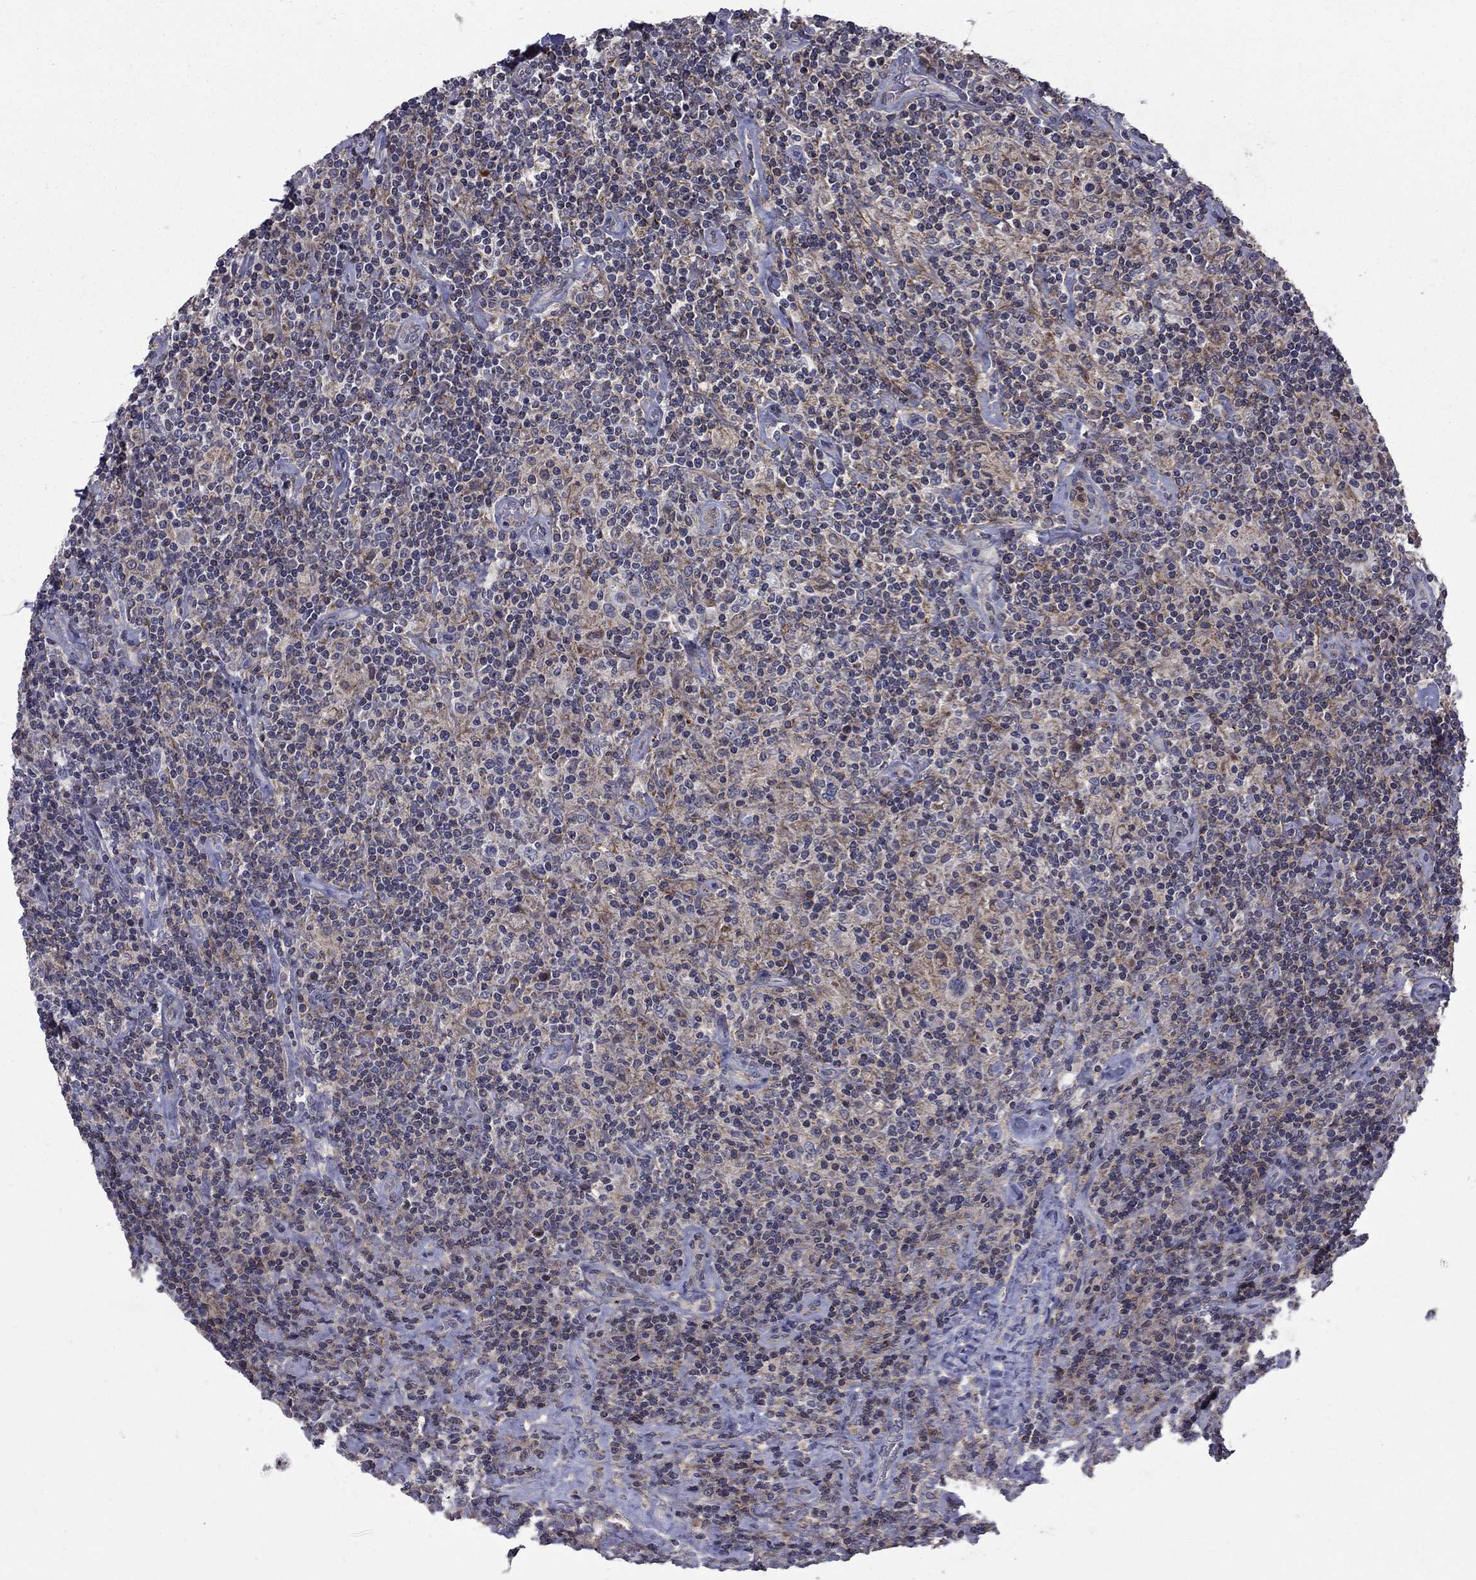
{"staining": {"intensity": "negative", "quantity": "none", "location": "none"}, "tissue": "lymphoma", "cell_type": "Tumor cells", "image_type": "cancer", "snomed": [{"axis": "morphology", "description": "Hodgkin's disease, NOS"}, {"axis": "topography", "description": "Lymph node"}], "caption": "High magnification brightfield microscopy of Hodgkin's disease stained with DAB (3,3'-diaminobenzidine) (brown) and counterstained with hematoxylin (blue): tumor cells show no significant expression.", "gene": "DOP1B", "patient": {"sex": "male", "age": 70}}